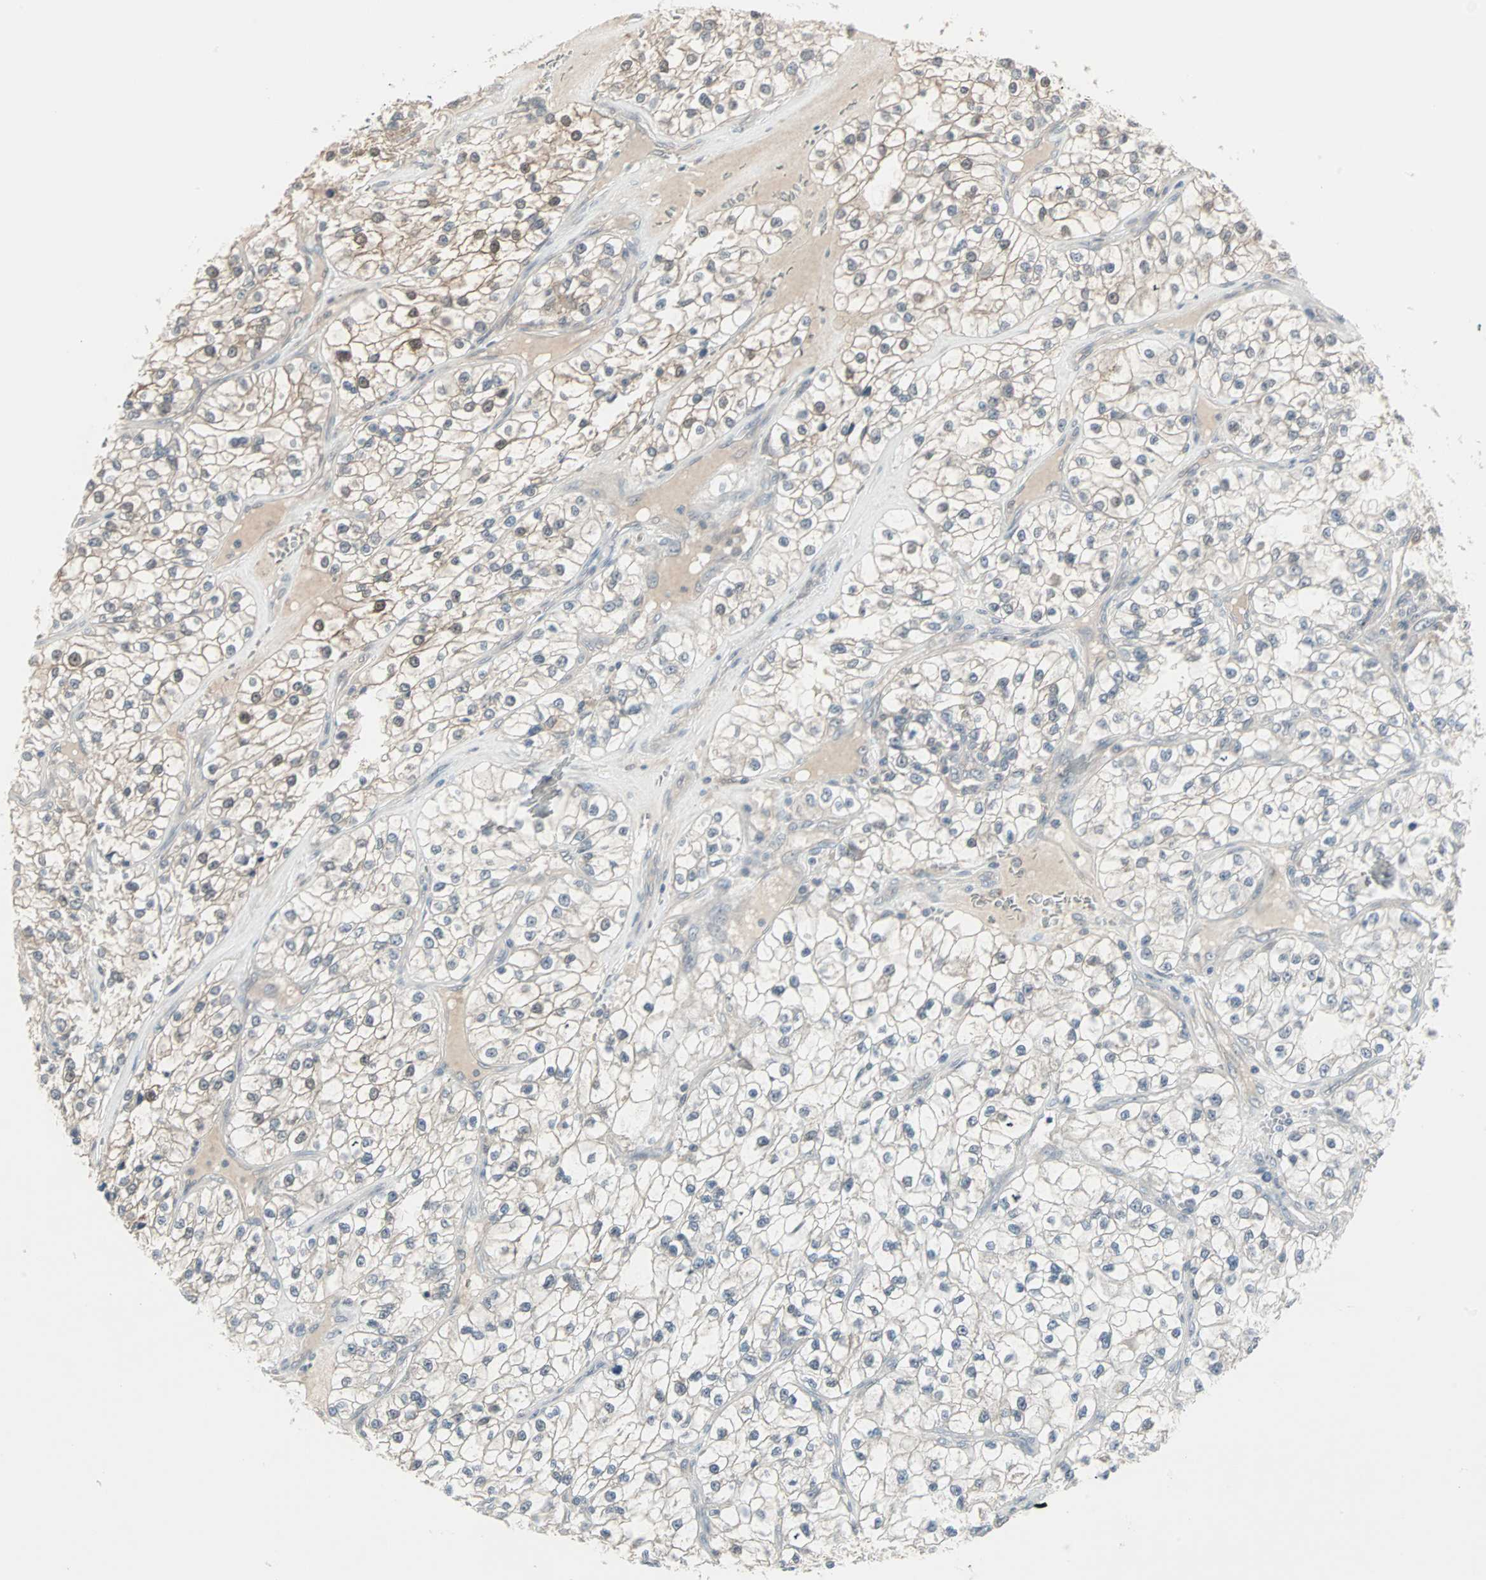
{"staining": {"intensity": "weak", "quantity": "25%-75%", "location": "cytoplasmic/membranous"}, "tissue": "renal cancer", "cell_type": "Tumor cells", "image_type": "cancer", "snomed": [{"axis": "morphology", "description": "Adenocarcinoma, NOS"}, {"axis": "topography", "description": "Kidney"}], "caption": "Human renal cancer stained with a protein marker demonstrates weak staining in tumor cells.", "gene": "PTPA", "patient": {"sex": "female", "age": 57}}